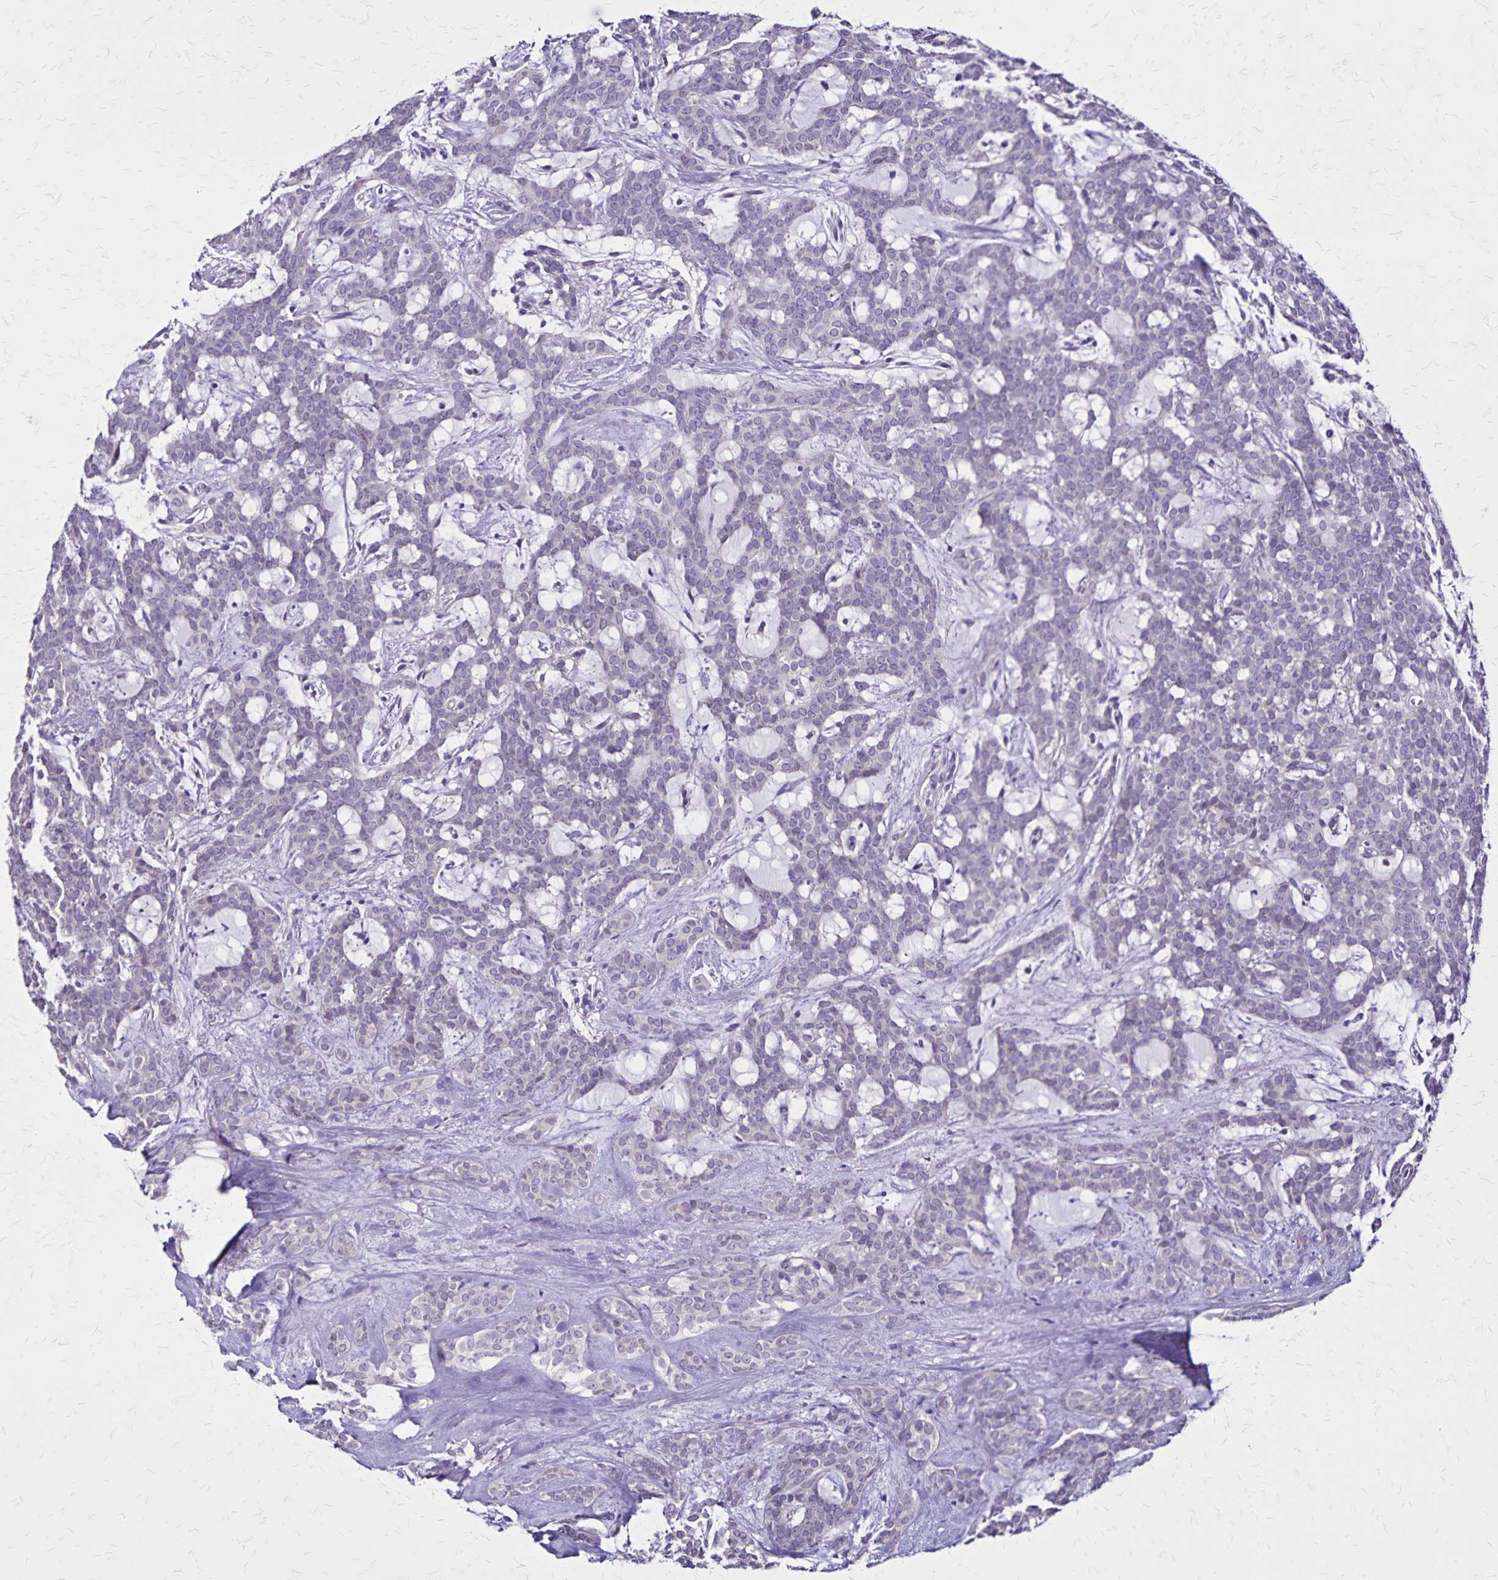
{"staining": {"intensity": "negative", "quantity": "none", "location": "none"}, "tissue": "head and neck cancer", "cell_type": "Tumor cells", "image_type": "cancer", "snomed": [{"axis": "morphology", "description": "Adenocarcinoma, NOS"}, {"axis": "topography", "description": "Head-Neck"}], "caption": "Image shows no significant protein positivity in tumor cells of head and neck cancer.", "gene": "ULBP3", "patient": {"sex": "female", "age": 57}}